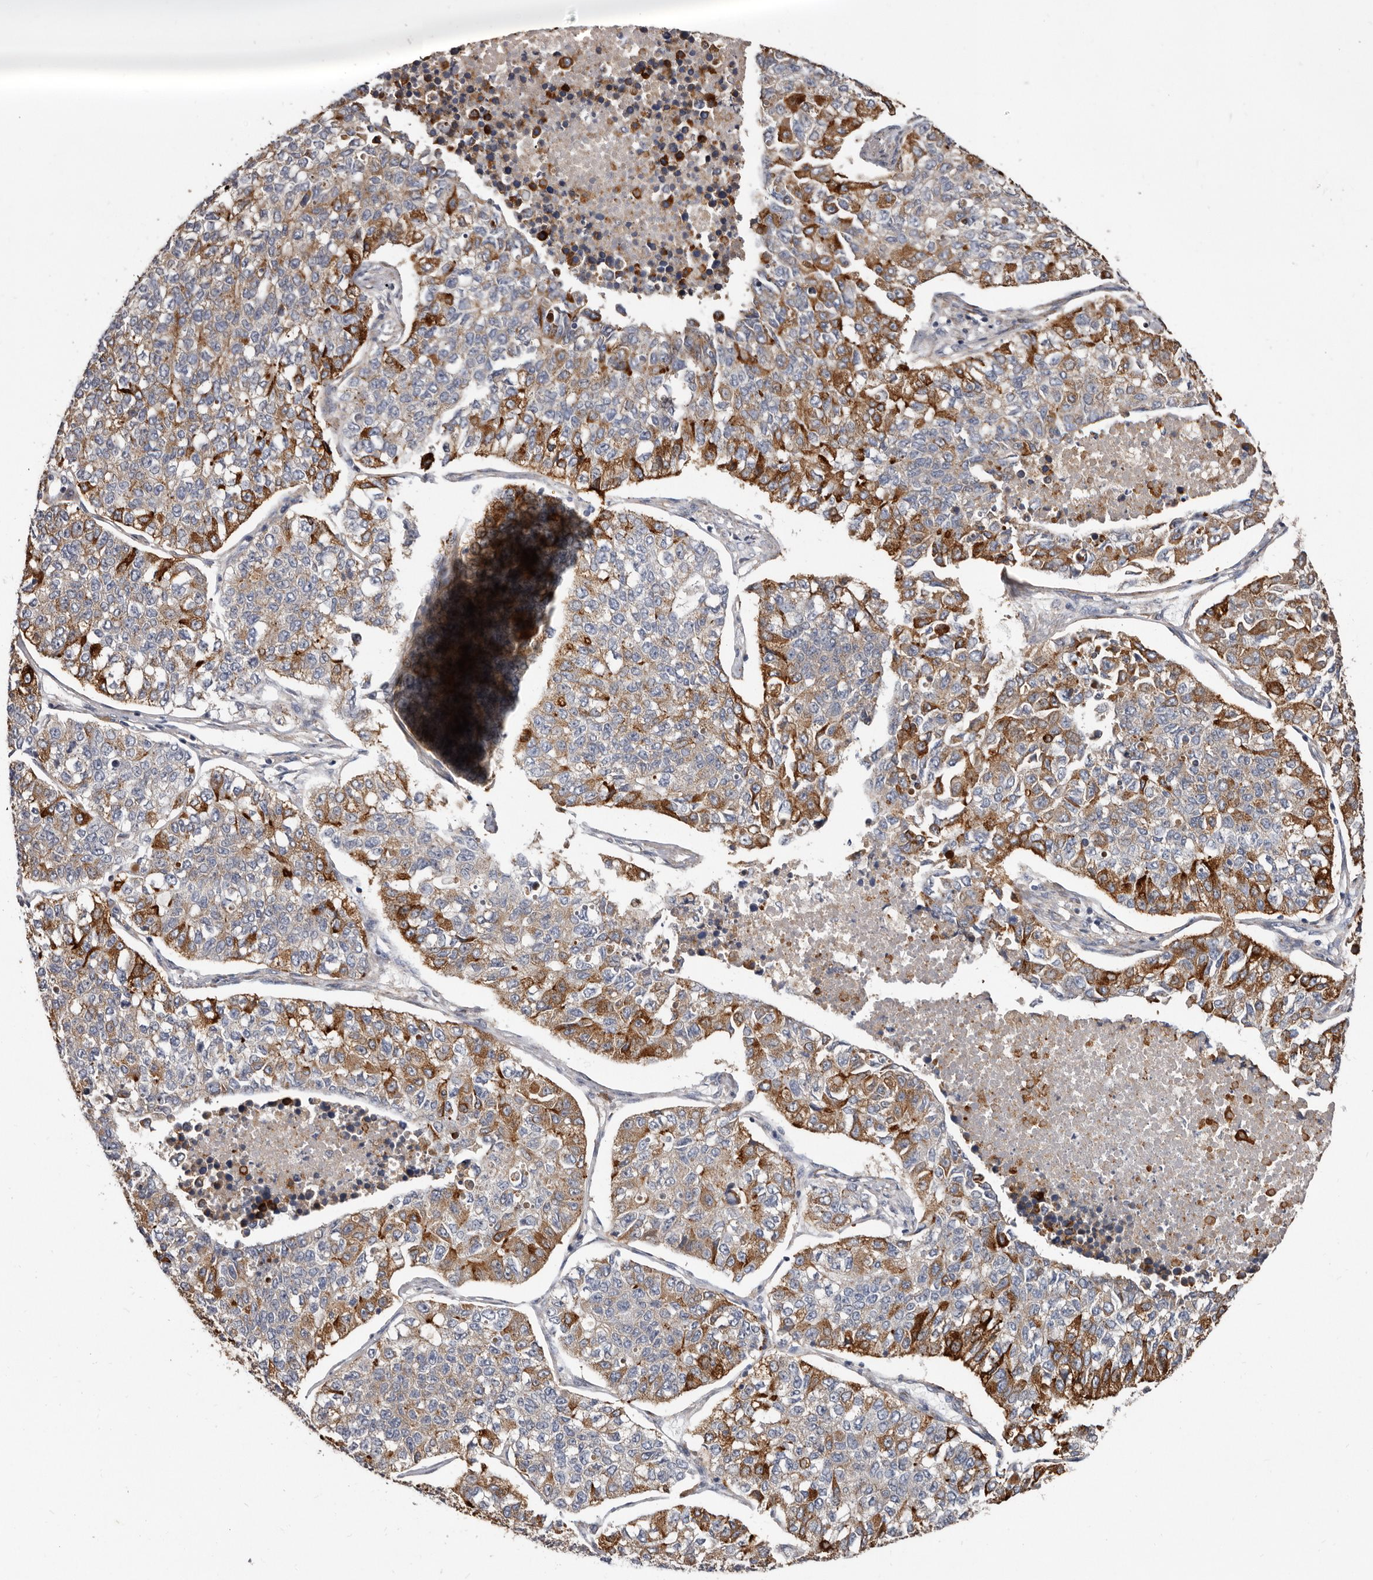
{"staining": {"intensity": "moderate", "quantity": "25%-75%", "location": "cytoplasmic/membranous"}, "tissue": "lung cancer", "cell_type": "Tumor cells", "image_type": "cancer", "snomed": [{"axis": "morphology", "description": "Adenocarcinoma, NOS"}, {"axis": "topography", "description": "Lung"}], "caption": "Human lung cancer stained for a protein (brown) demonstrates moderate cytoplasmic/membranous positive staining in about 25%-75% of tumor cells.", "gene": "ASIC5", "patient": {"sex": "male", "age": 49}}